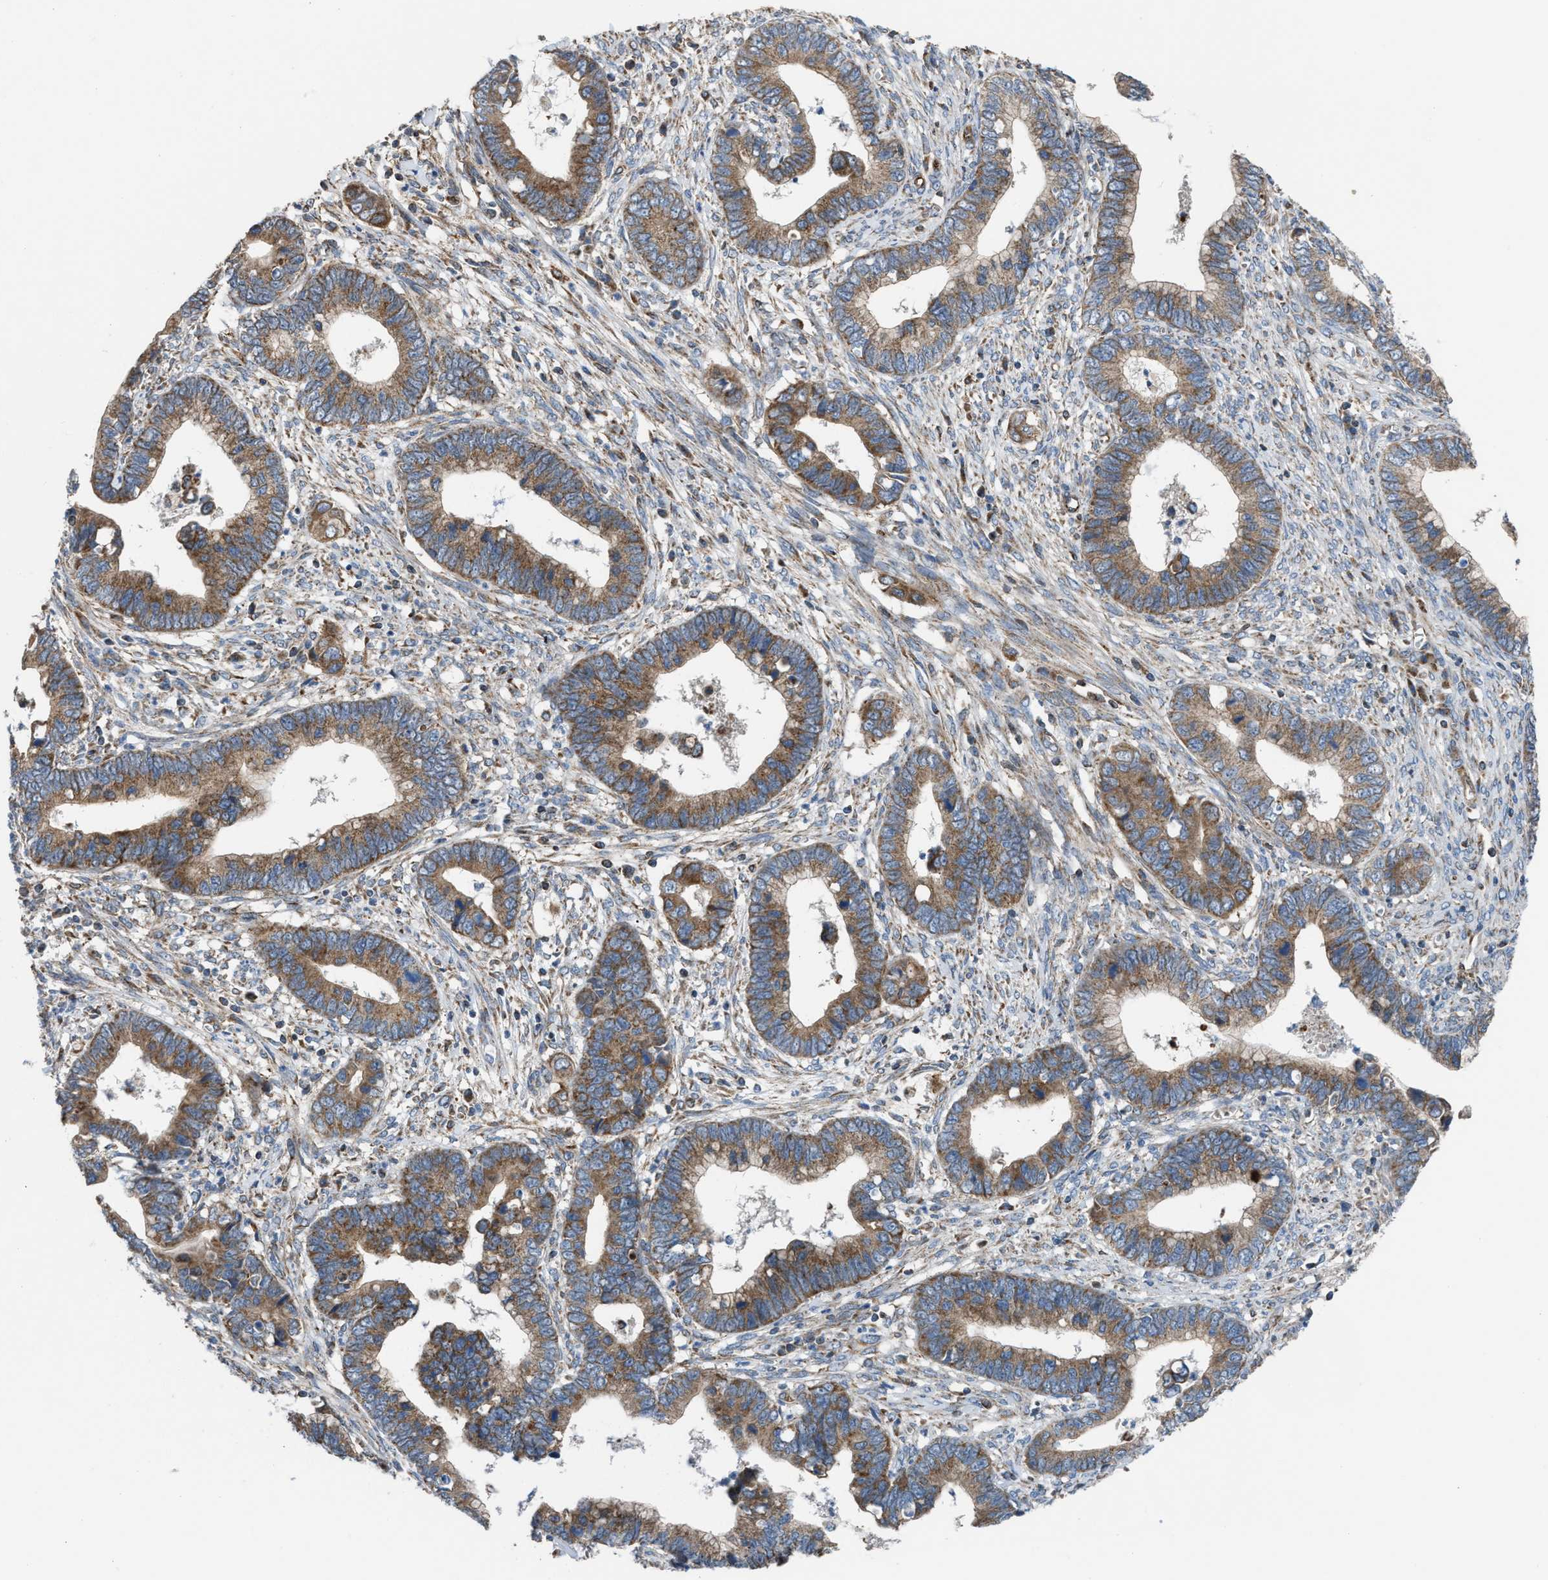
{"staining": {"intensity": "moderate", "quantity": ">75%", "location": "cytoplasmic/membranous"}, "tissue": "cervical cancer", "cell_type": "Tumor cells", "image_type": "cancer", "snomed": [{"axis": "morphology", "description": "Adenocarcinoma, NOS"}, {"axis": "topography", "description": "Cervix"}], "caption": "IHC of cervical adenocarcinoma demonstrates medium levels of moderate cytoplasmic/membranous expression in about >75% of tumor cells.", "gene": "SLC10A3", "patient": {"sex": "female", "age": 44}}